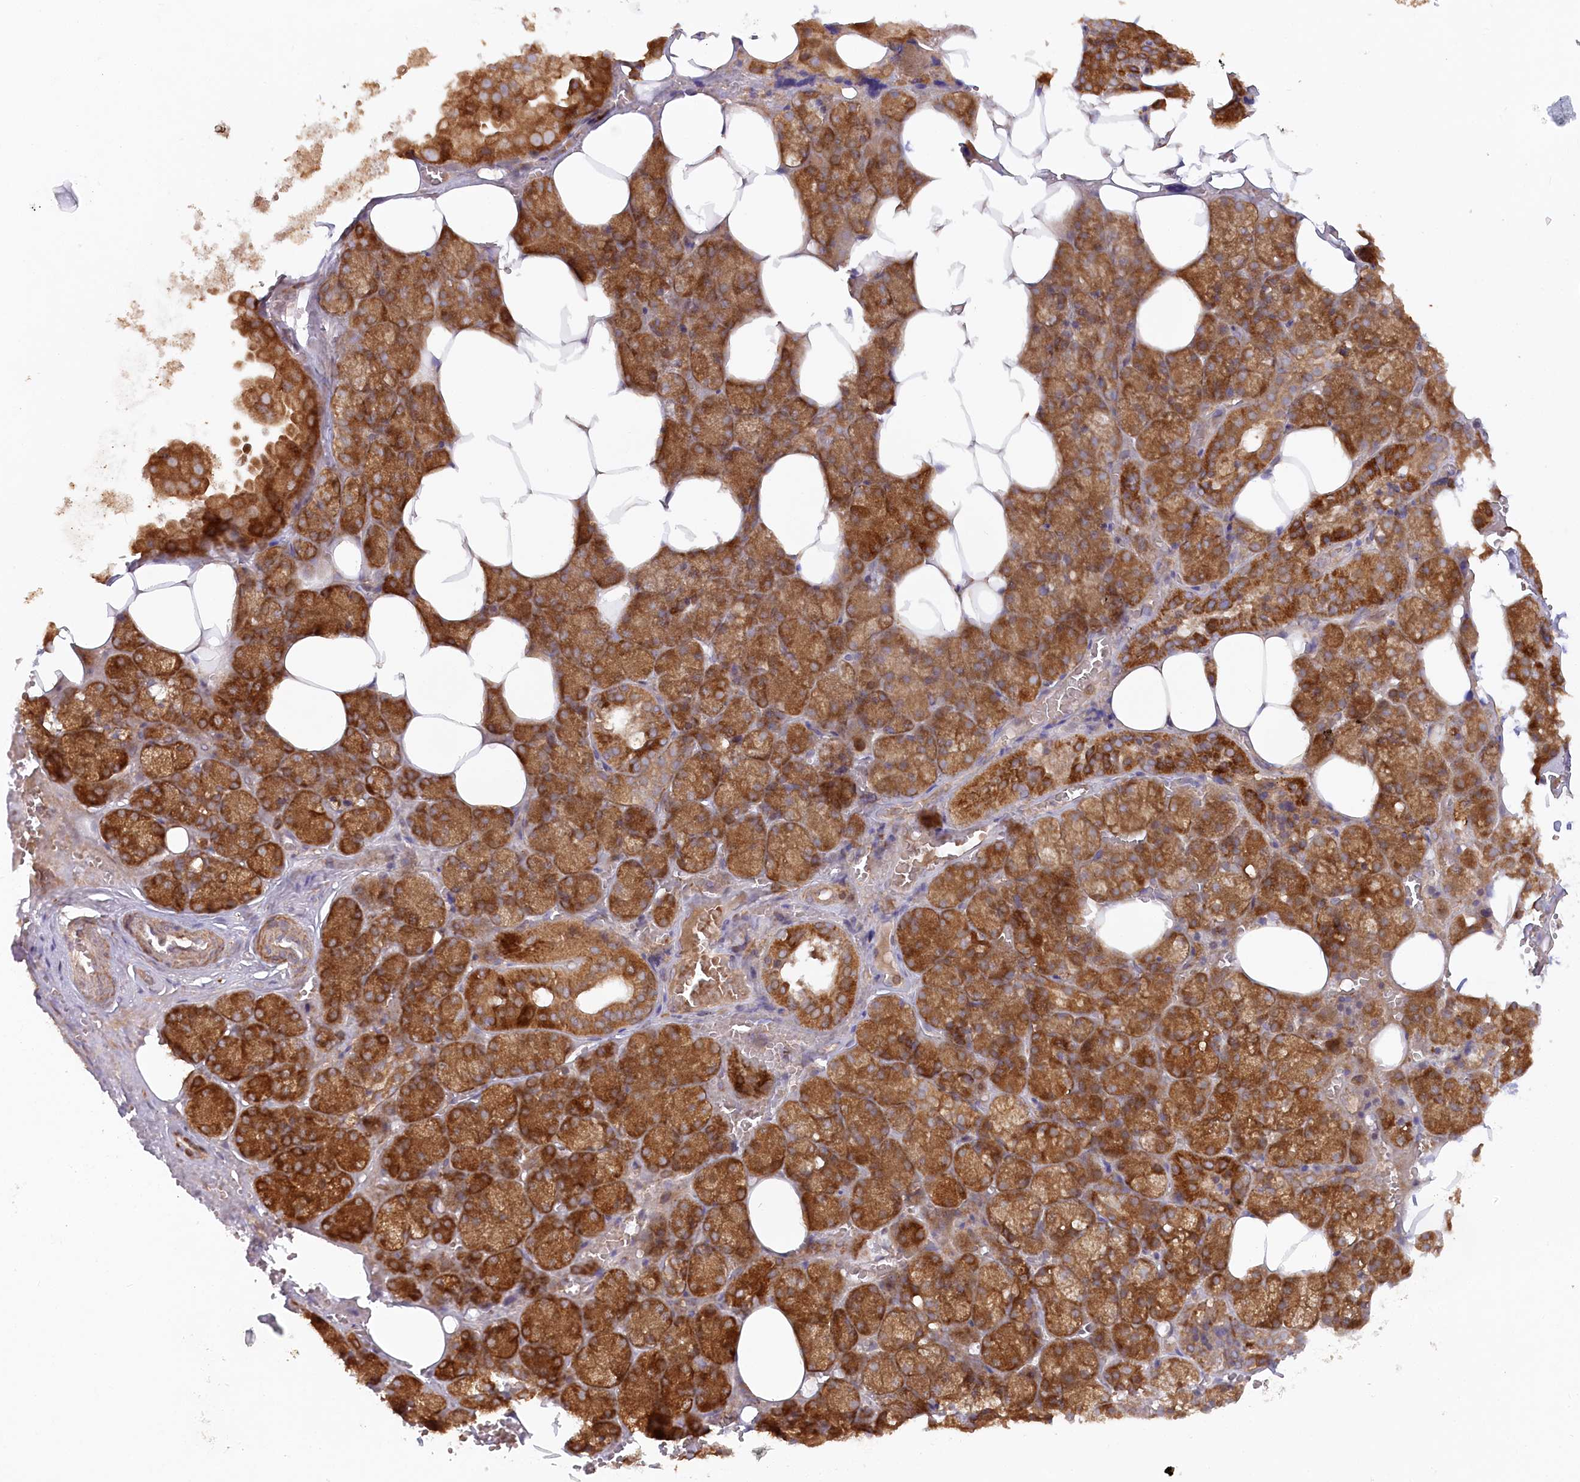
{"staining": {"intensity": "strong", "quantity": ">75%", "location": "cytoplasmic/membranous"}, "tissue": "salivary gland", "cell_type": "Glandular cells", "image_type": "normal", "snomed": [{"axis": "morphology", "description": "Normal tissue, NOS"}, {"axis": "topography", "description": "Salivary gland"}], "caption": "Immunohistochemical staining of unremarkable human salivary gland displays >75% levels of strong cytoplasmic/membranous protein staining in about >75% of glandular cells. The staining is performed using DAB brown chromogen to label protein expression. The nuclei are counter-stained blue using hematoxylin.", "gene": "PAIP2", "patient": {"sex": "male", "age": 62}}